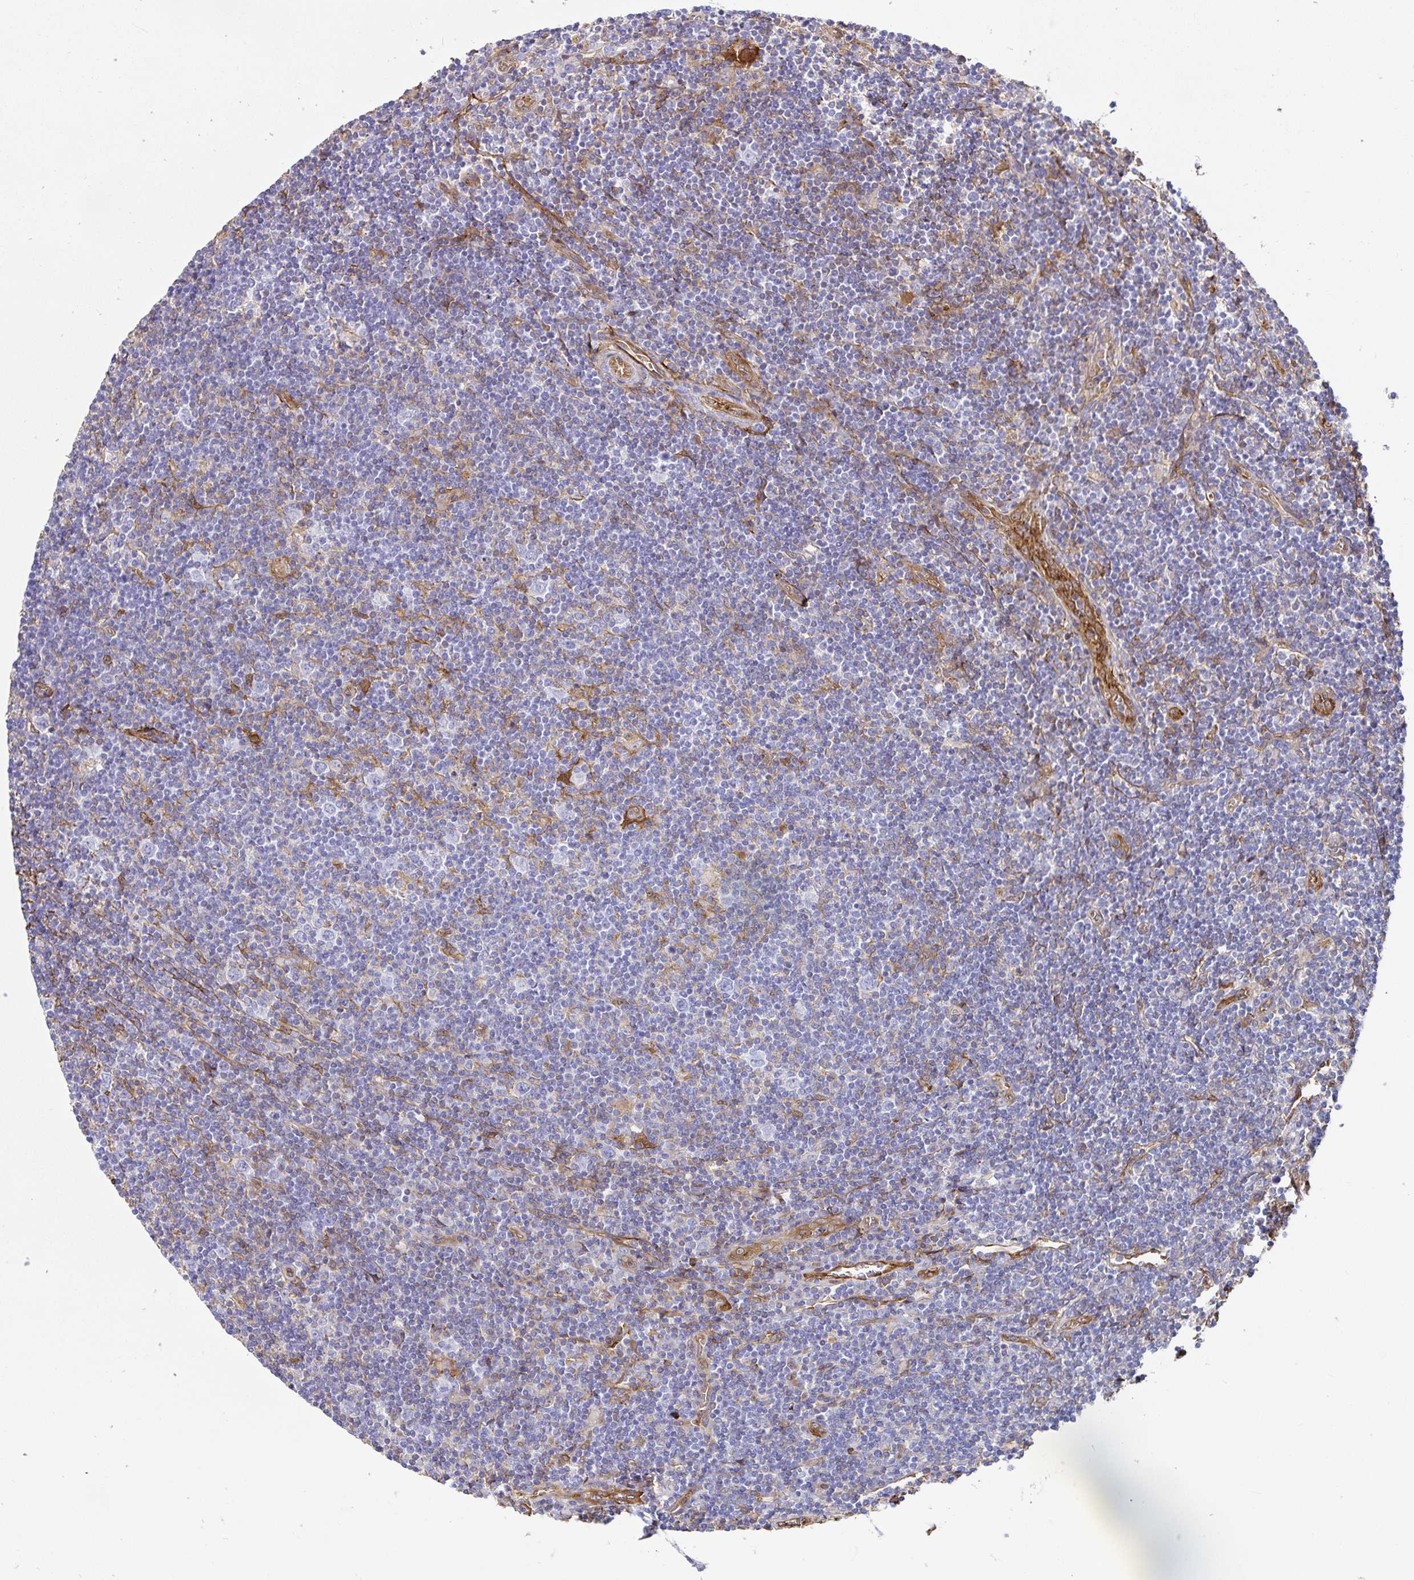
{"staining": {"intensity": "negative", "quantity": "none", "location": "none"}, "tissue": "lymphoma", "cell_type": "Tumor cells", "image_type": "cancer", "snomed": [{"axis": "morphology", "description": "Hodgkin's disease, NOS"}, {"axis": "topography", "description": "Lymph node"}], "caption": "Immunohistochemistry image of lymphoma stained for a protein (brown), which demonstrates no expression in tumor cells.", "gene": "ANXA2", "patient": {"sex": "male", "age": 40}}